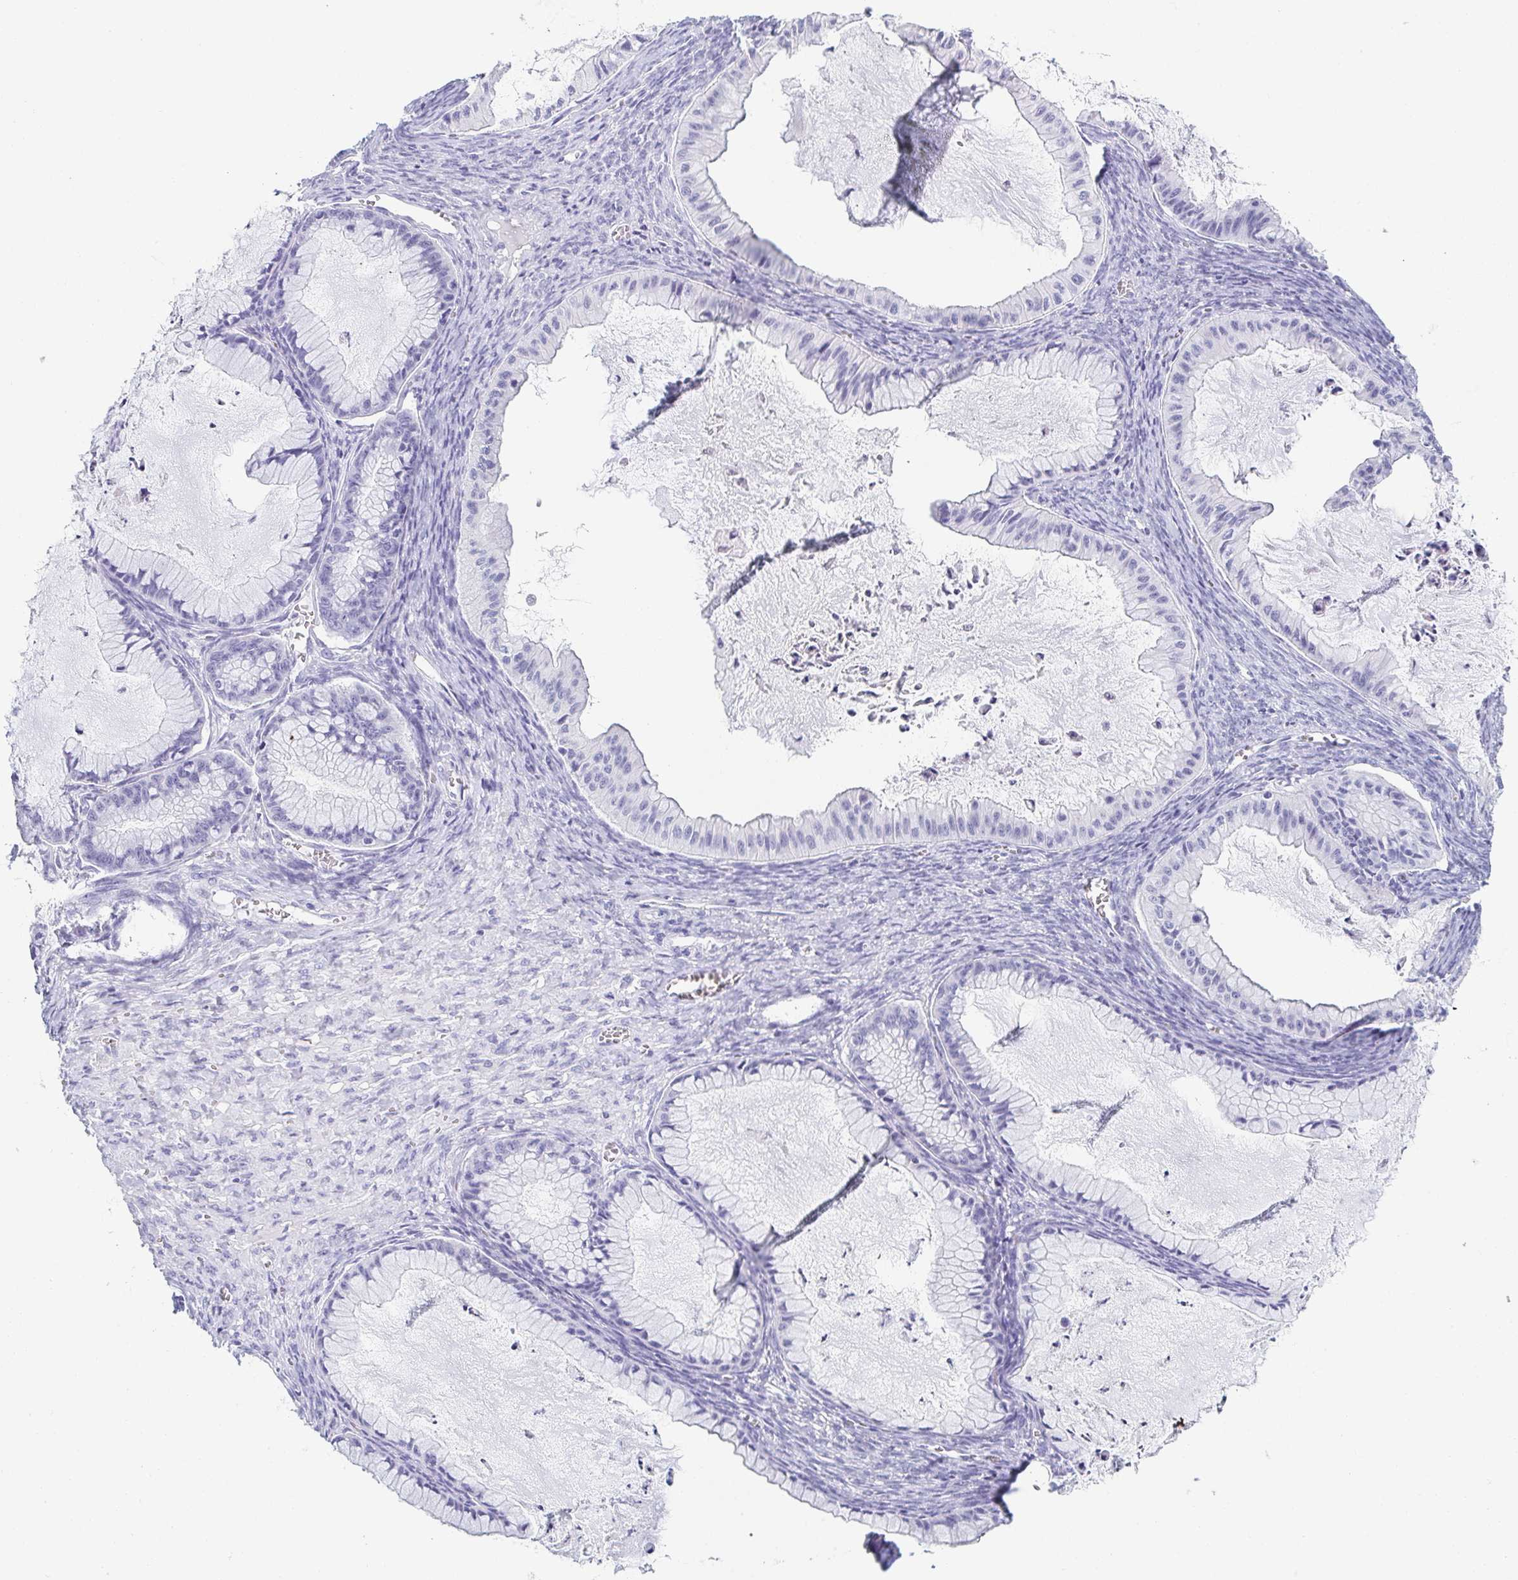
{"staining": {"intensity": "negative", "quantity": "none", "location": "none"}, "tissue": "ovarian cancer", "cell_type": "Tumor cells", "image_type": "cancer", "snomed": [{"axis": "morphology", "description": "Cystadenocarcinoma, mucinous, NOS"}, {"axis": "topography", "description": "Ovary"}], "caption": "High power microscopy image of an immunohistochemistry image of mucinous cystadenocarcinoma (ovarian), revealing no significant expression in tumor cells. Brightfield microscopy of immunohistochemistry (IHC) stained with DAB (3,3'-diaminobenzidine) (brown) and hematoxylin (blue), captured at high magnification.", "gene": "ZG16B", "patient": {"sex": "female", "age": 72}}